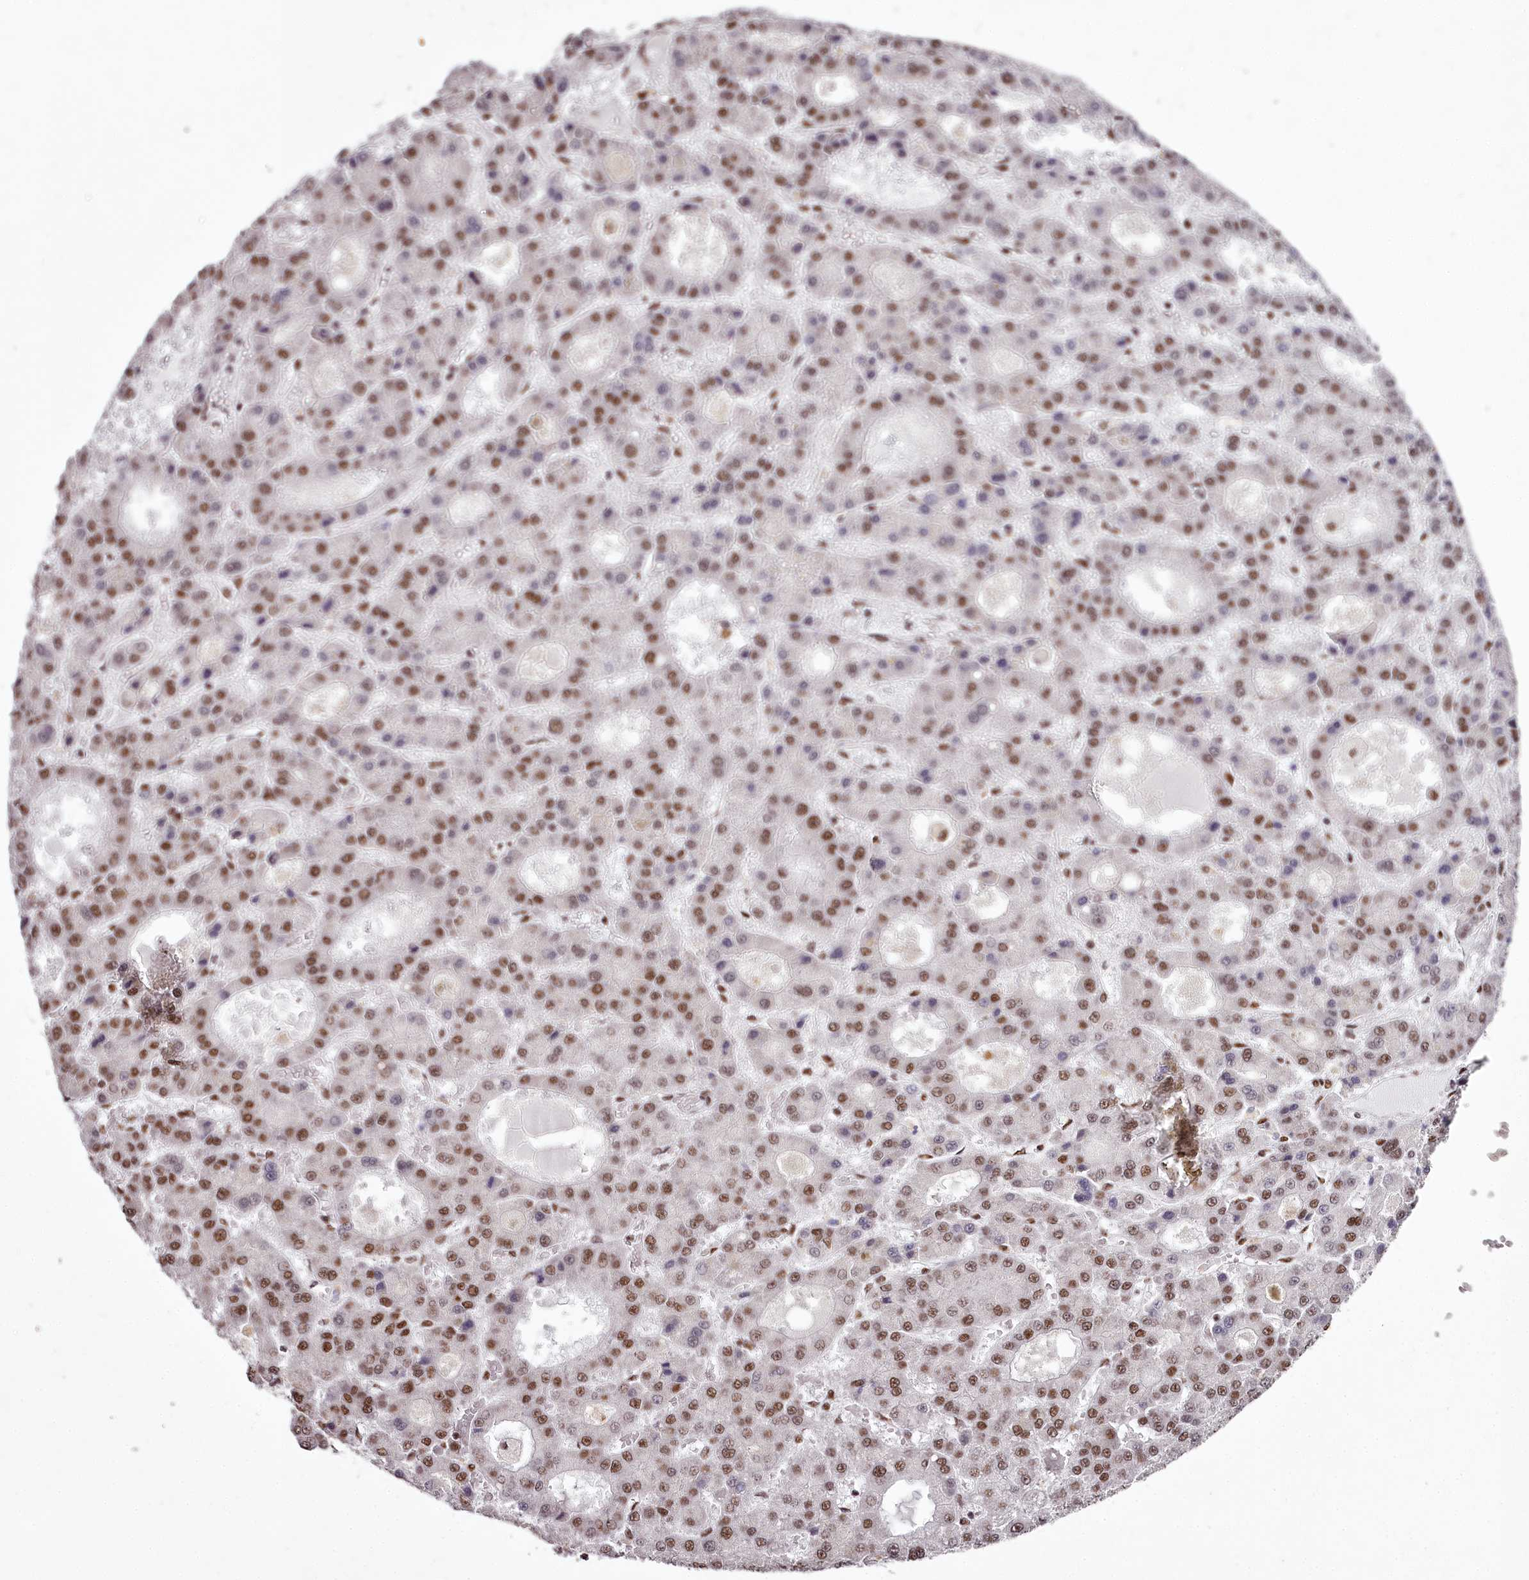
{"staining": {"intensity": "moderate", "quantity": ">75%", "location": "nuclear"}, "tissue": "liver cancer", "cell_type": "Tumor cells", "image_type": "cancer", "snomed": [{"axis": "morphology", "description": "Carcinoma, Hepatocellular, NOS"}, {"axis": "topography", "description": "Liver"}], "caption": "This is a micrograph of IHC staining of hepatocellular carcinoma (liver), which shows moderate staining in the nuclear of tumor cells.", "gene": "PSPC1", "patient": {"sex": "male", "age": 70}}